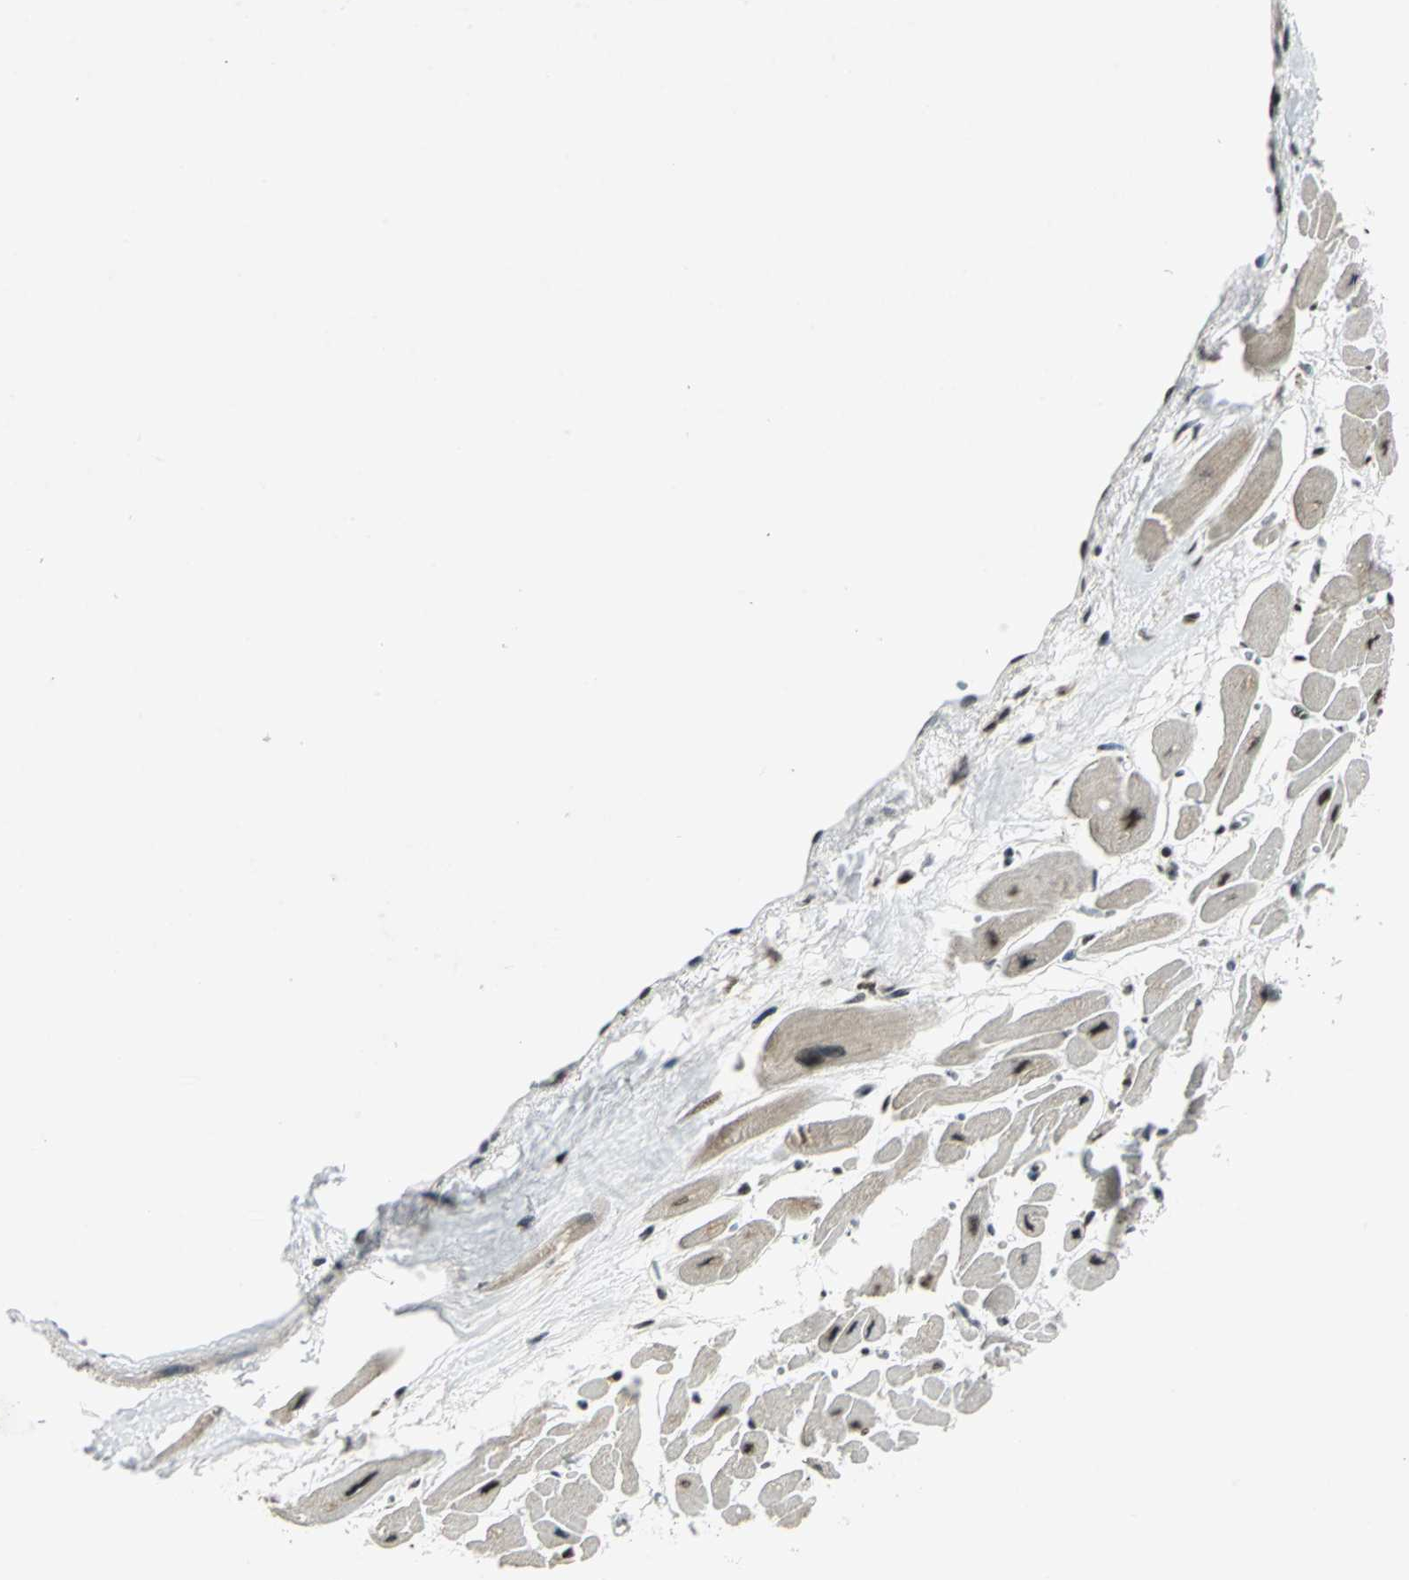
{"staining": {"intensity": "moderate", "quantity": ">75%", "location": "nuclear"}, "tissue": "heart muscle", "cell_type": "Cardiomyocytes", "image_type": "normal", "snomed": [{"axis": "morphology", "description": "Normal tissue, NOS"}, {"axis": "topography", "description": "Heart"}], "caption": "The histopathology image exhibits immunohistochemical staining of unremarkable heart muscle. There is moderate nuclear staining is appreciated in approximately >75% of cardiomyocytes. The staining was performed using DAB (3,3'-diaminobenzidine) to visualize the protein expression in brown, while the nuclei were stained in blue with hematoxylin (Magnification: 20x).", "gene": "KAT6B", "patient": {"sex": "female", "age": 54}}